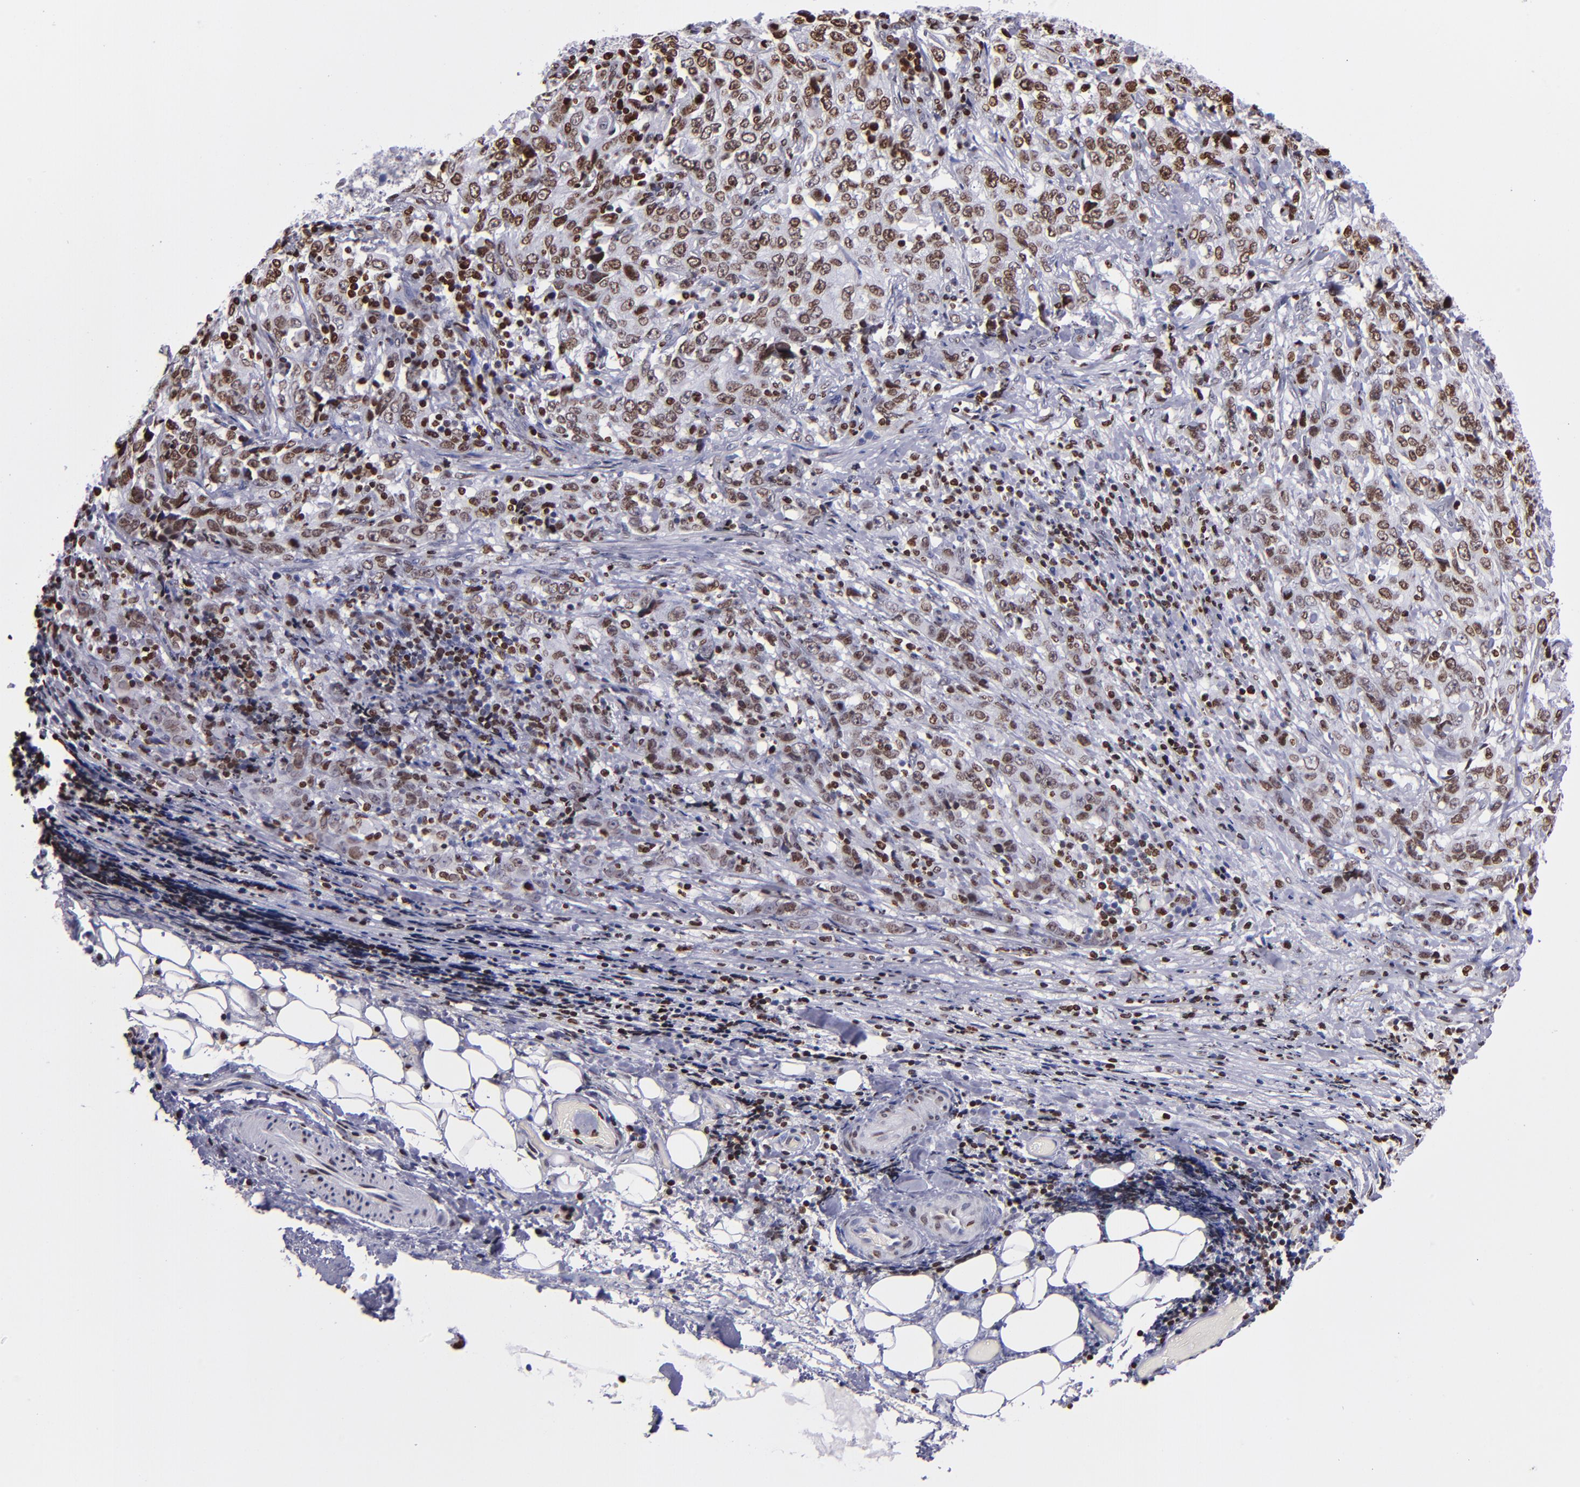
{"staining": {"intensity": "moderate", "quantity": ">75%", "location": "nuclear"}, "tissue": "stomach cancer", "cell_type": "Tumor cells", "image_type": "cancer", "snomed": [{"axis": "morphology", "description": "Adenocarcinoma, NOS"}, {"axis": "topography", "description": "Stomach"}], "caption": "Tumor cells show medium levels of moderate nuclear expression in about >75% of cells in stomach adenocarcinoma. (Brightfield microscopy of DAB IHC at high magnification).", "gene": "CDKL5", "patient": {"sex": "male", "age": 48}}